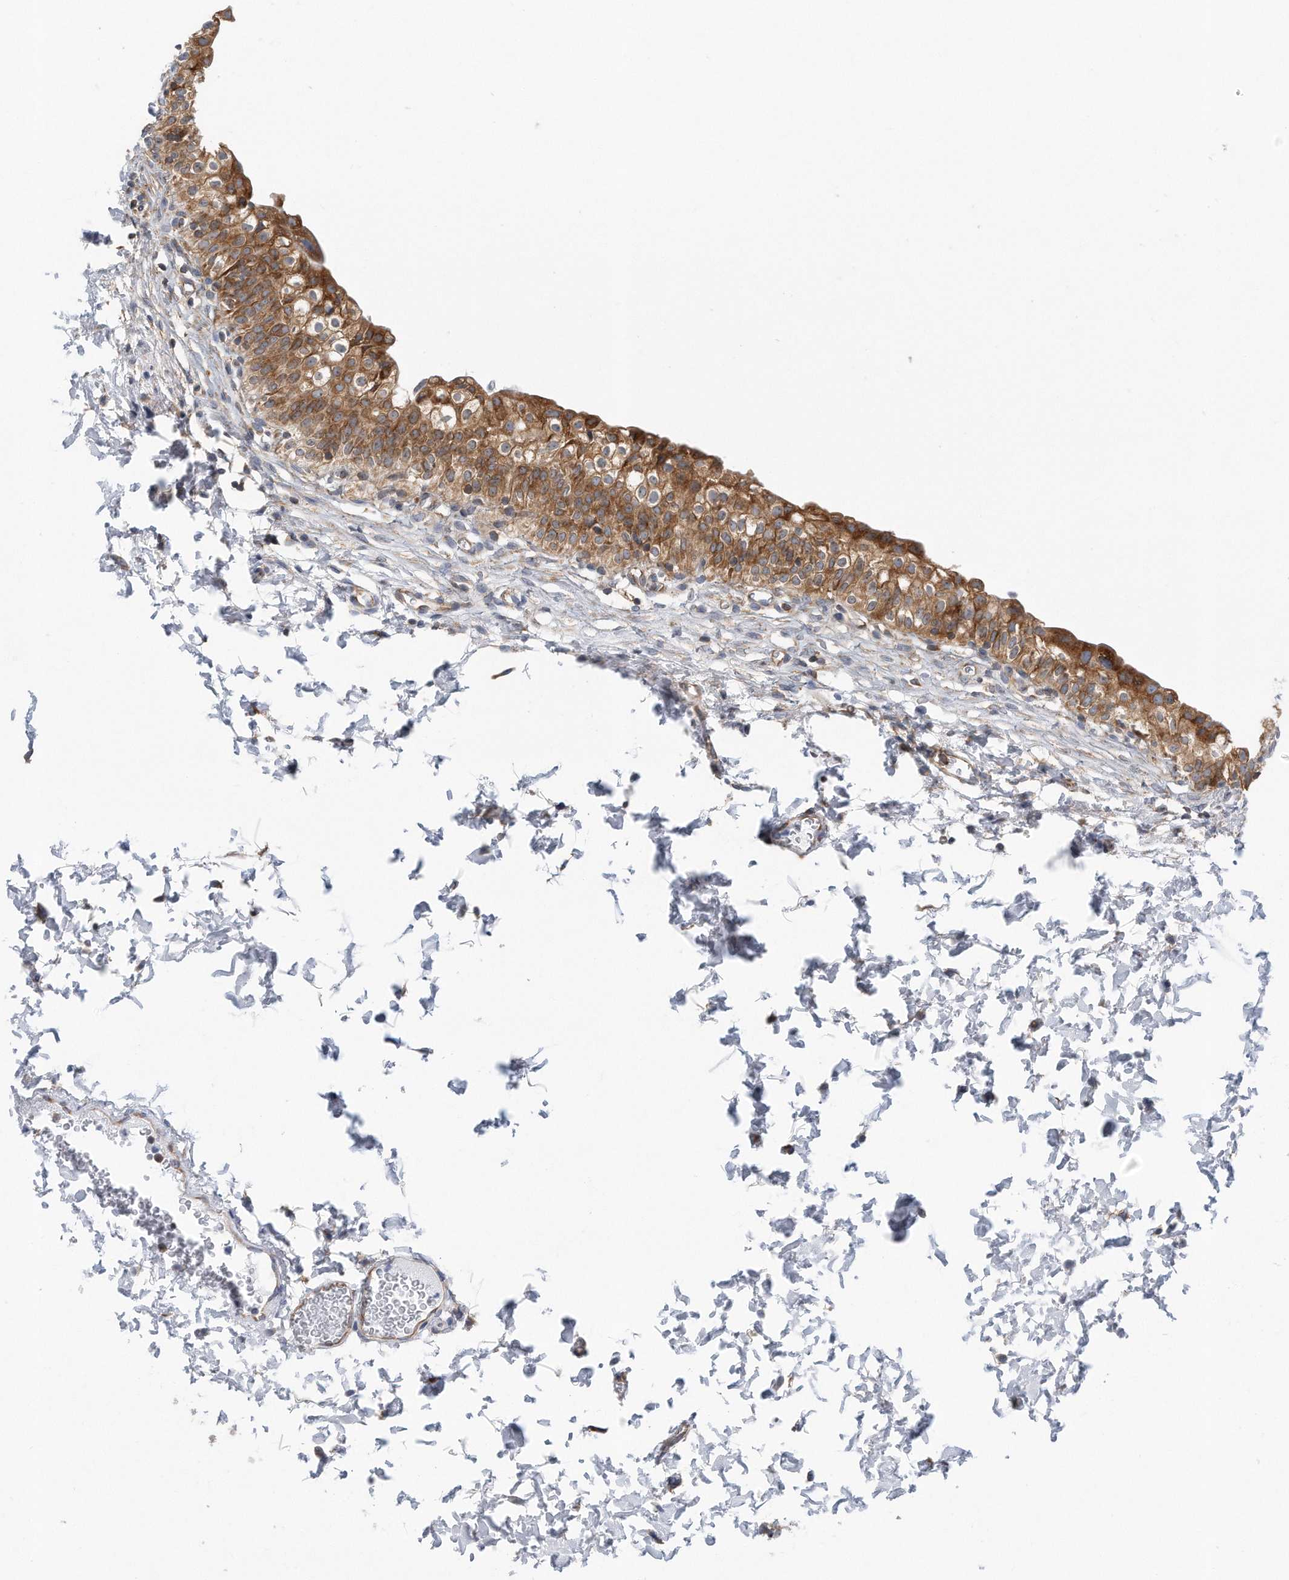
{"staining": {"intensity": "moderate", "quantity": ">75%", "location": "cytoplasmic/membranous"}, "tissue": "urinary bladder", "cell_type": "Urothelial cells", "image_type": "normal", "snomed": [{"axis": "morphology", "description": "Normal tissue, NOS"}, {"axis": "topography", "description": "Urinary bladder"}], "caption": "A brown stain highlights moderate cytoplasmic/membranous positivity of a protein in urothelial cells of unremarkable human urinary bladder. (Stains: DAB in brown, nuclei in blue, Microscopy: brightfield microscopy at high magnification).", "gene": "RPL26L1", "patient": {"sex": "male", "age": 55}}